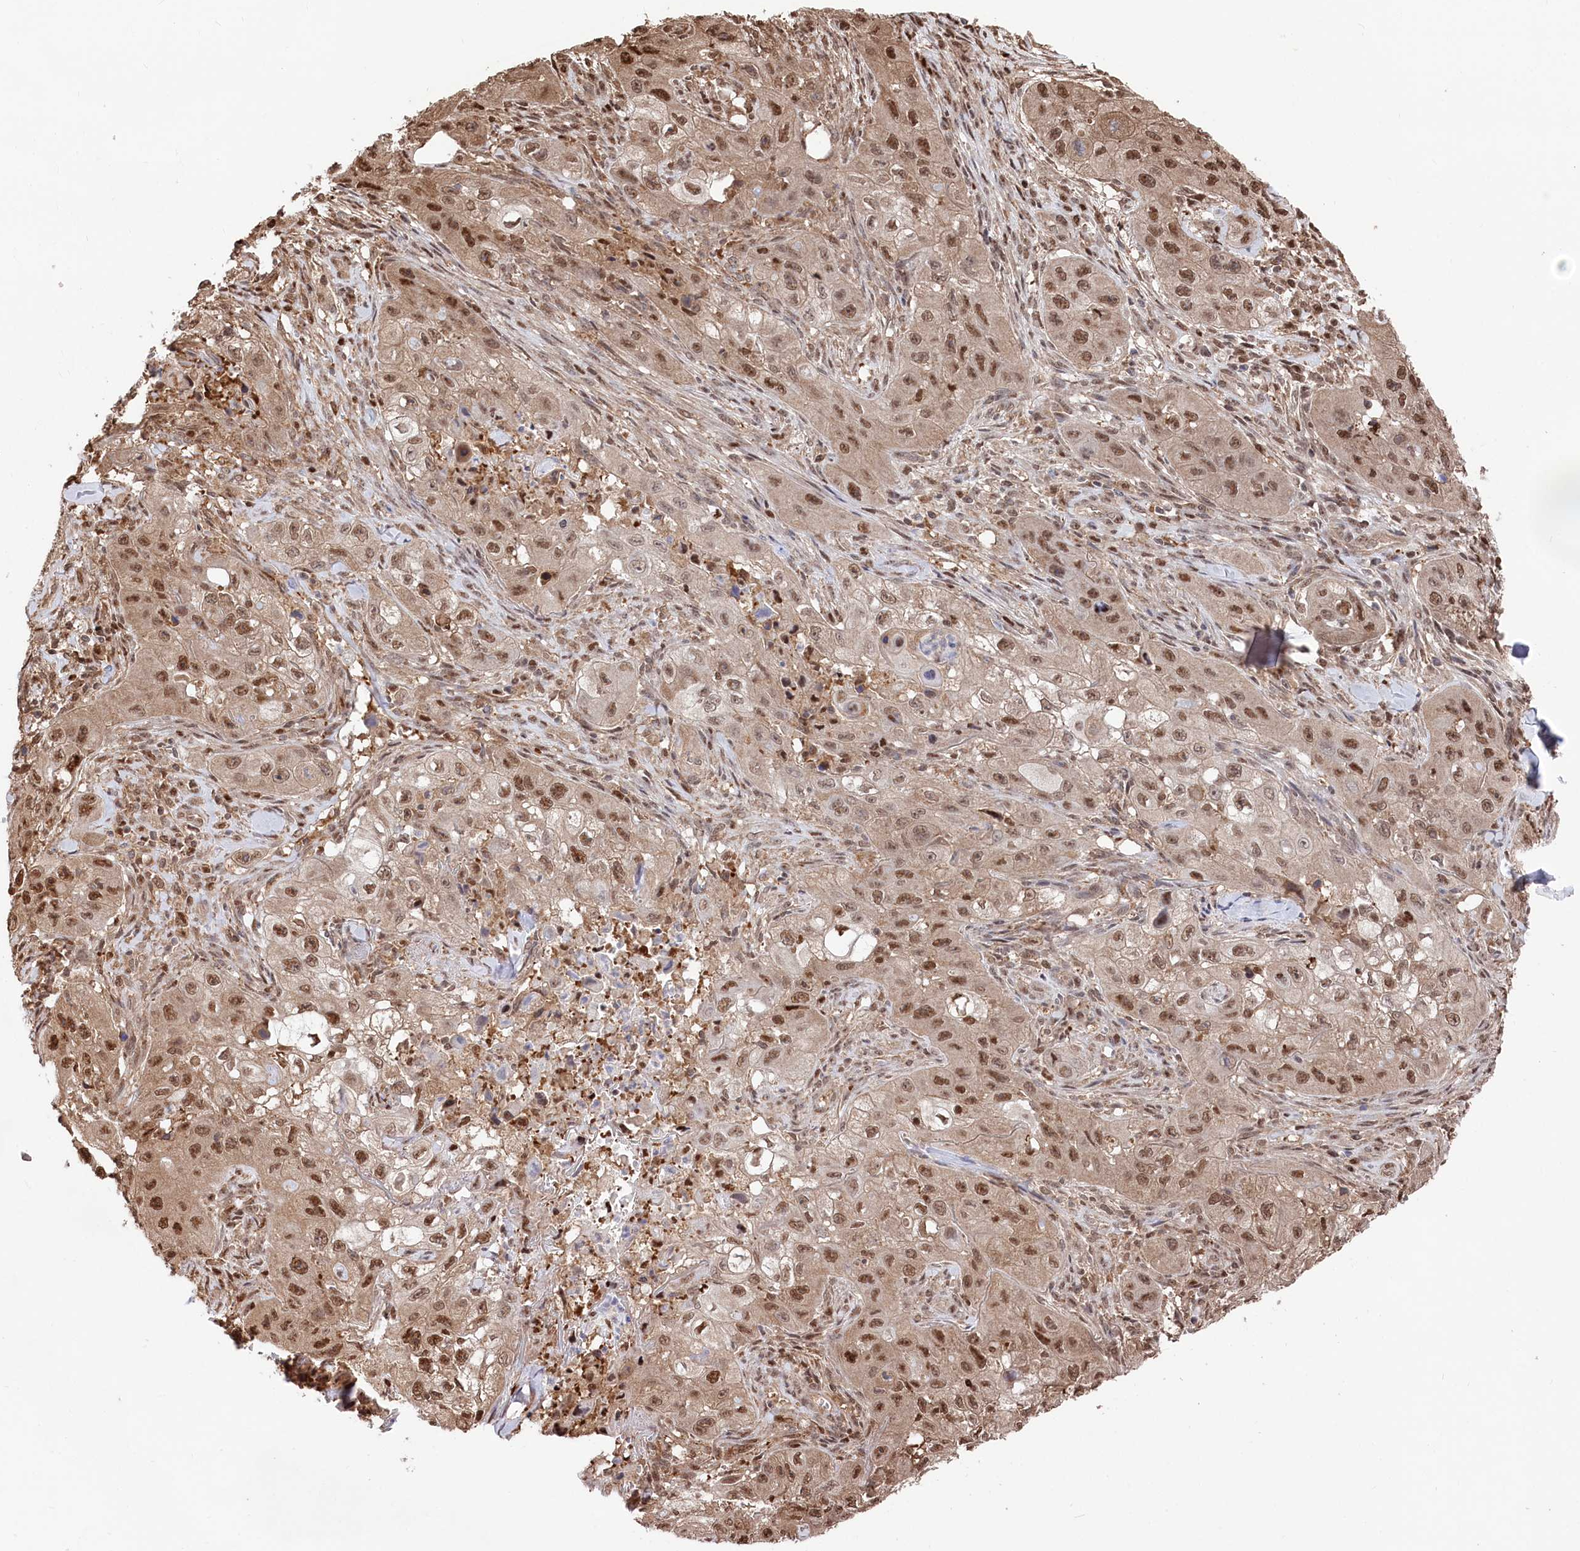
{"staining": {"intensity": "moderate", "quantity": ">75%", "location": "cytoplasmic/membranous,nuclear"}, "tissue": "skin cancer", "cell_type": "Tumor cells", "image_type": "cancer", "snomed": [{"axis": "morphology", "description": "Squamous cell carcinoma, NOS"}, {"axis": "topography", "description": "Skin"}, {"axis": "topography", "description": "Subcutis"}], "caption": "Immunohistochemical staining of human skin cancer (squamous cell carcinoma) demonstrates medium levels of moderate cytoplasmic/membranous and nuclear protein staining in about >75% of tumor cells.", "gene": "PSMA1", "patient": {"sex": "male", "age": 73}}